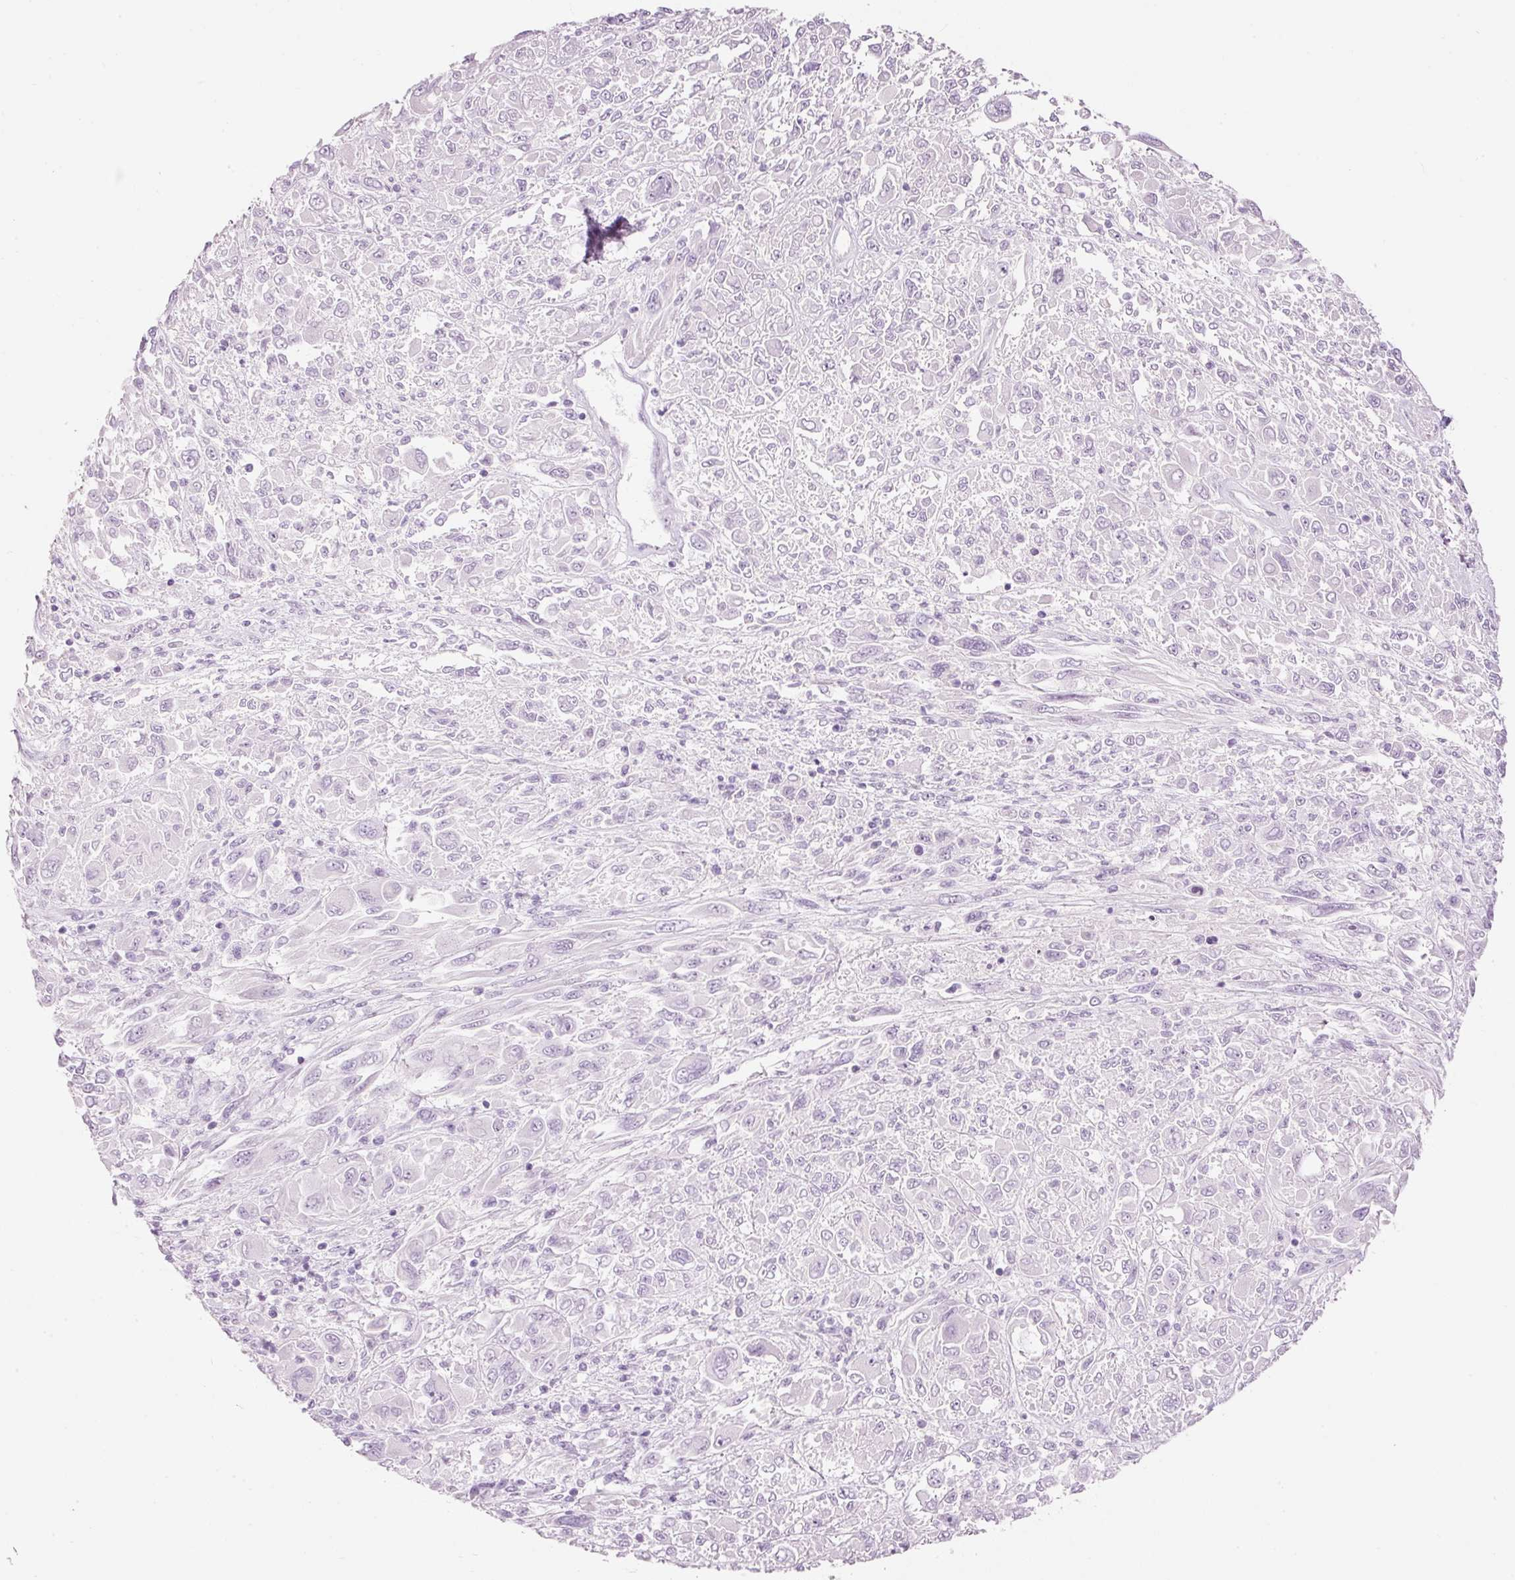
{"staining": {"intensity": "negative", "quantity": "none", "location": "none"}, "tissue": "melanoma", "cell_type": "Tumor cells", "image_type": "cancer", "snomed": [{"axis": "morphology", "description": "Malignant melanoma, NOS"}, {"axis": "topography", "description": "Skin"}], "caption": "Tumor cells are negative for protein expression in human melanoma.", "gene": "CMA1", "patient": {"sex": "female", "age": 91}}